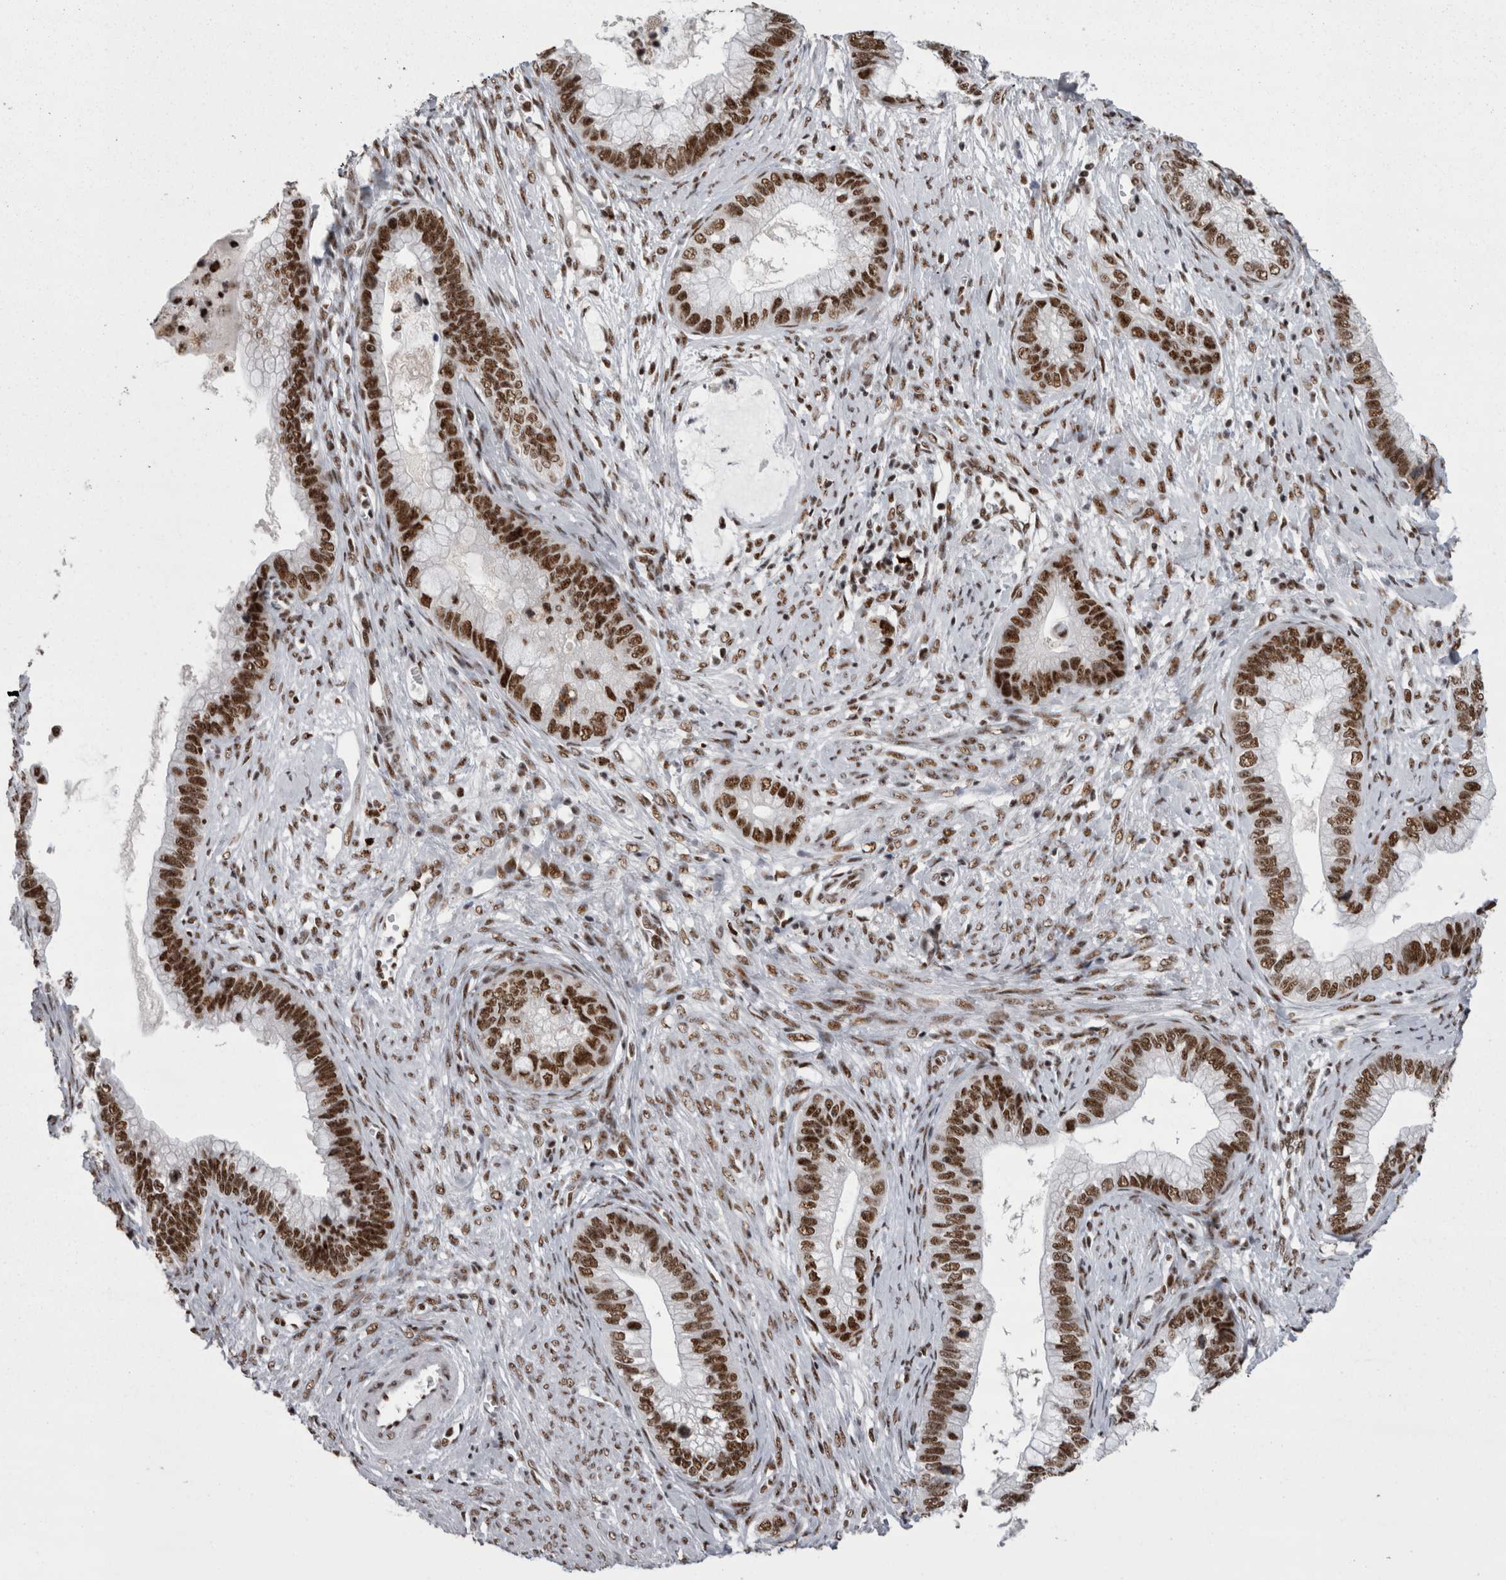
{"staining": {"intensity": "strong", "quantity": ">75%", "location": "nuclear"}, "tissue": "cervical cancer", "cell_type": "Tumor cells", "image_type": "cancer", "snomed": [{"axis": "morphology", "description": "Adenocarcinoma, NOS"}, {"axis": "topography", "description": "Cervix"}], "caption": "Tumor cells show strong nuclear expression in about >75% of cells in cervical adenocarcinoma. The staining was performed using DAB, with brown indicating positive protein expression. Nuclei are stained blue with hematoxylin.", "gene": "SNRNP40", "patient": {"sex": "female", "age": 44}}